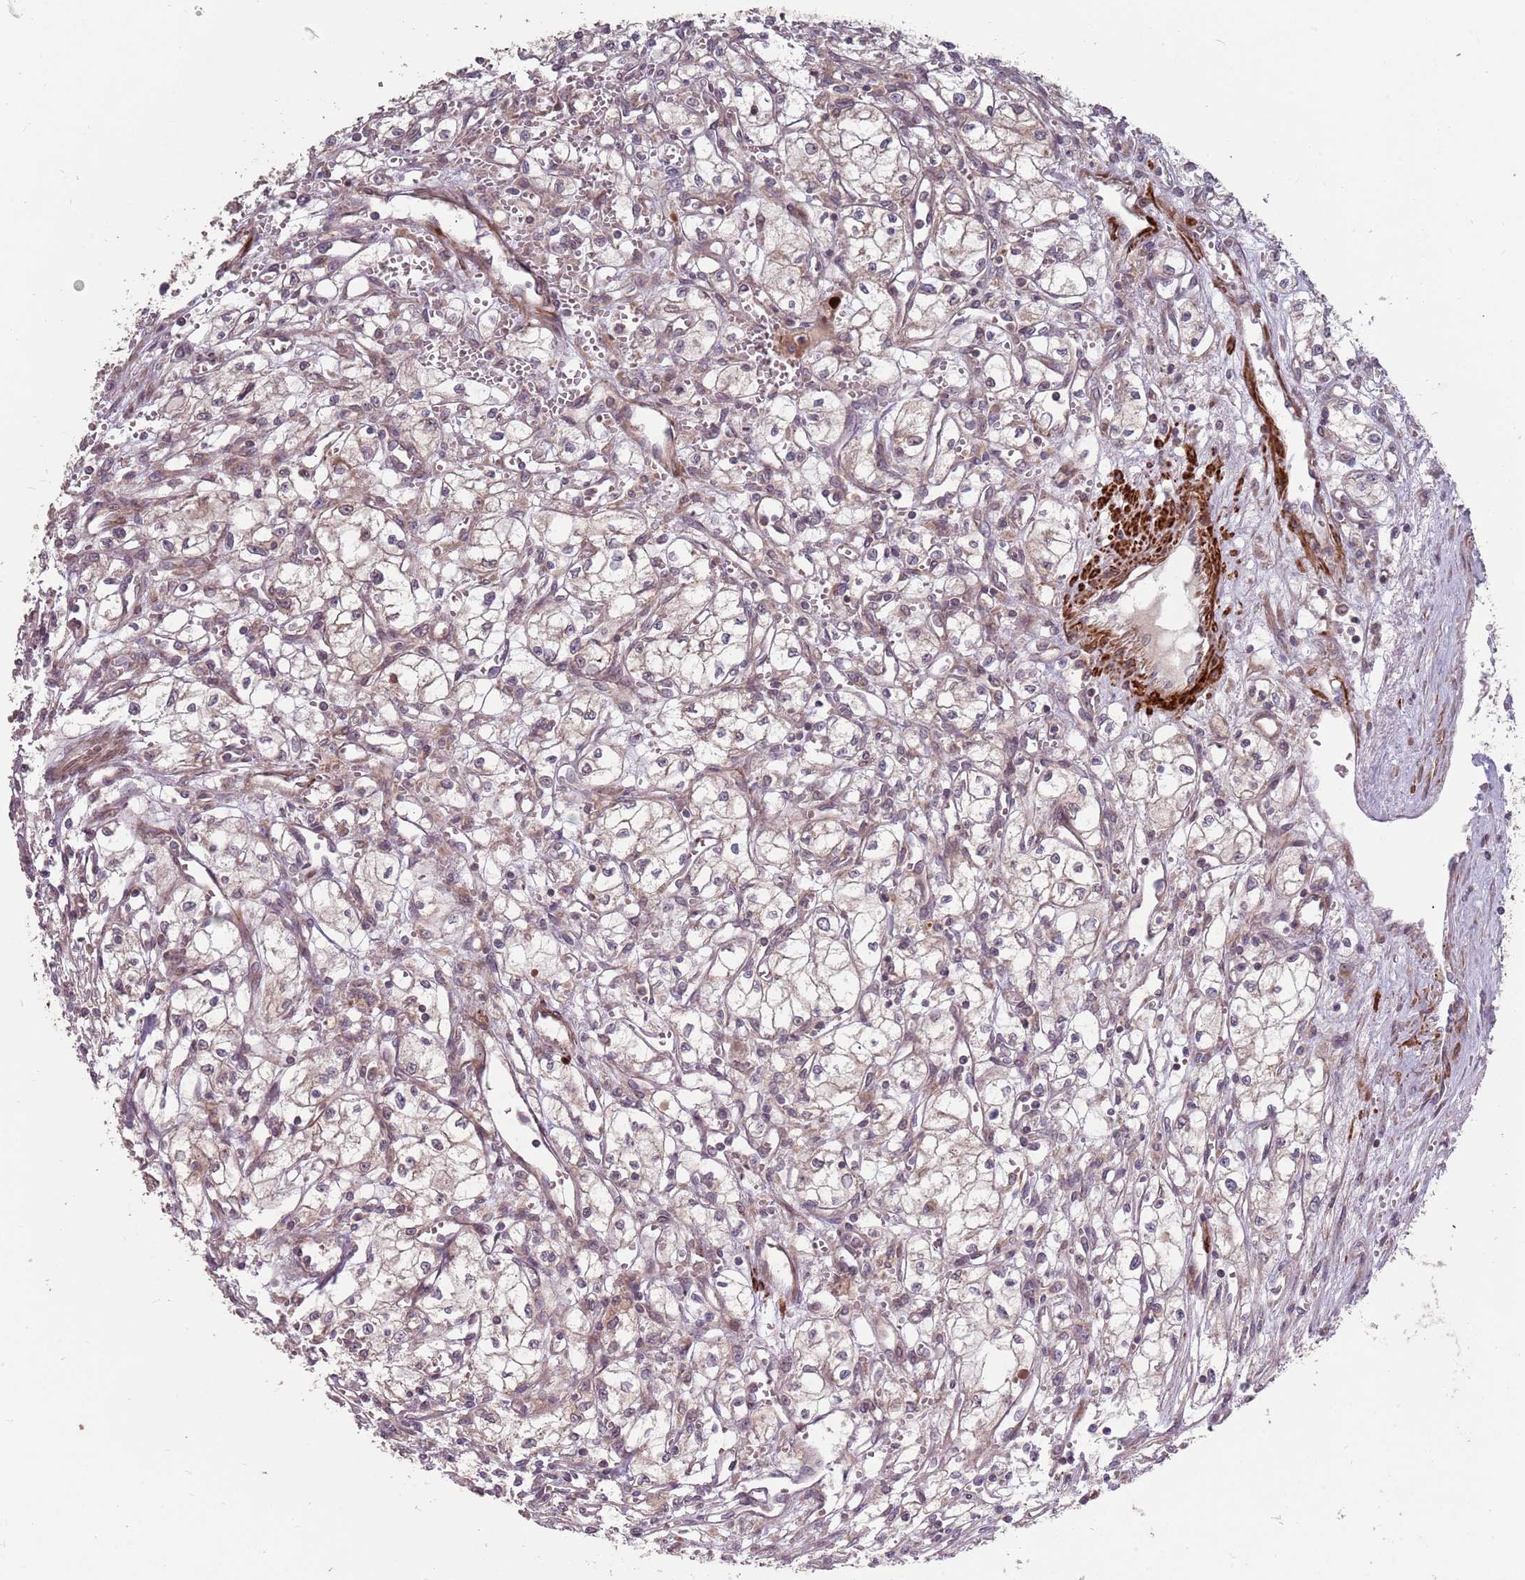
{"staining": {"intensity": "weak", "quantity": "25%-75%", "location": "cytoplasmic/membranous"}, "tissue": "renal cancer", "cell_type": "Tumor cells", "image_type": "cancer", "snomed": [{"axis": "morphology", "description": "Adenocarcinoma, NOS"}, {"axis": "topography", "description": "Kidney"}], "caption": "Human renal adenocarcinoma stained for a protein (brown) reveals weak cytoplasmic/membranous positive expression in approximately 25%-75% of tumor cells.", "gene": "PLD6", "patient": {"sex": "male", "age": 59}}